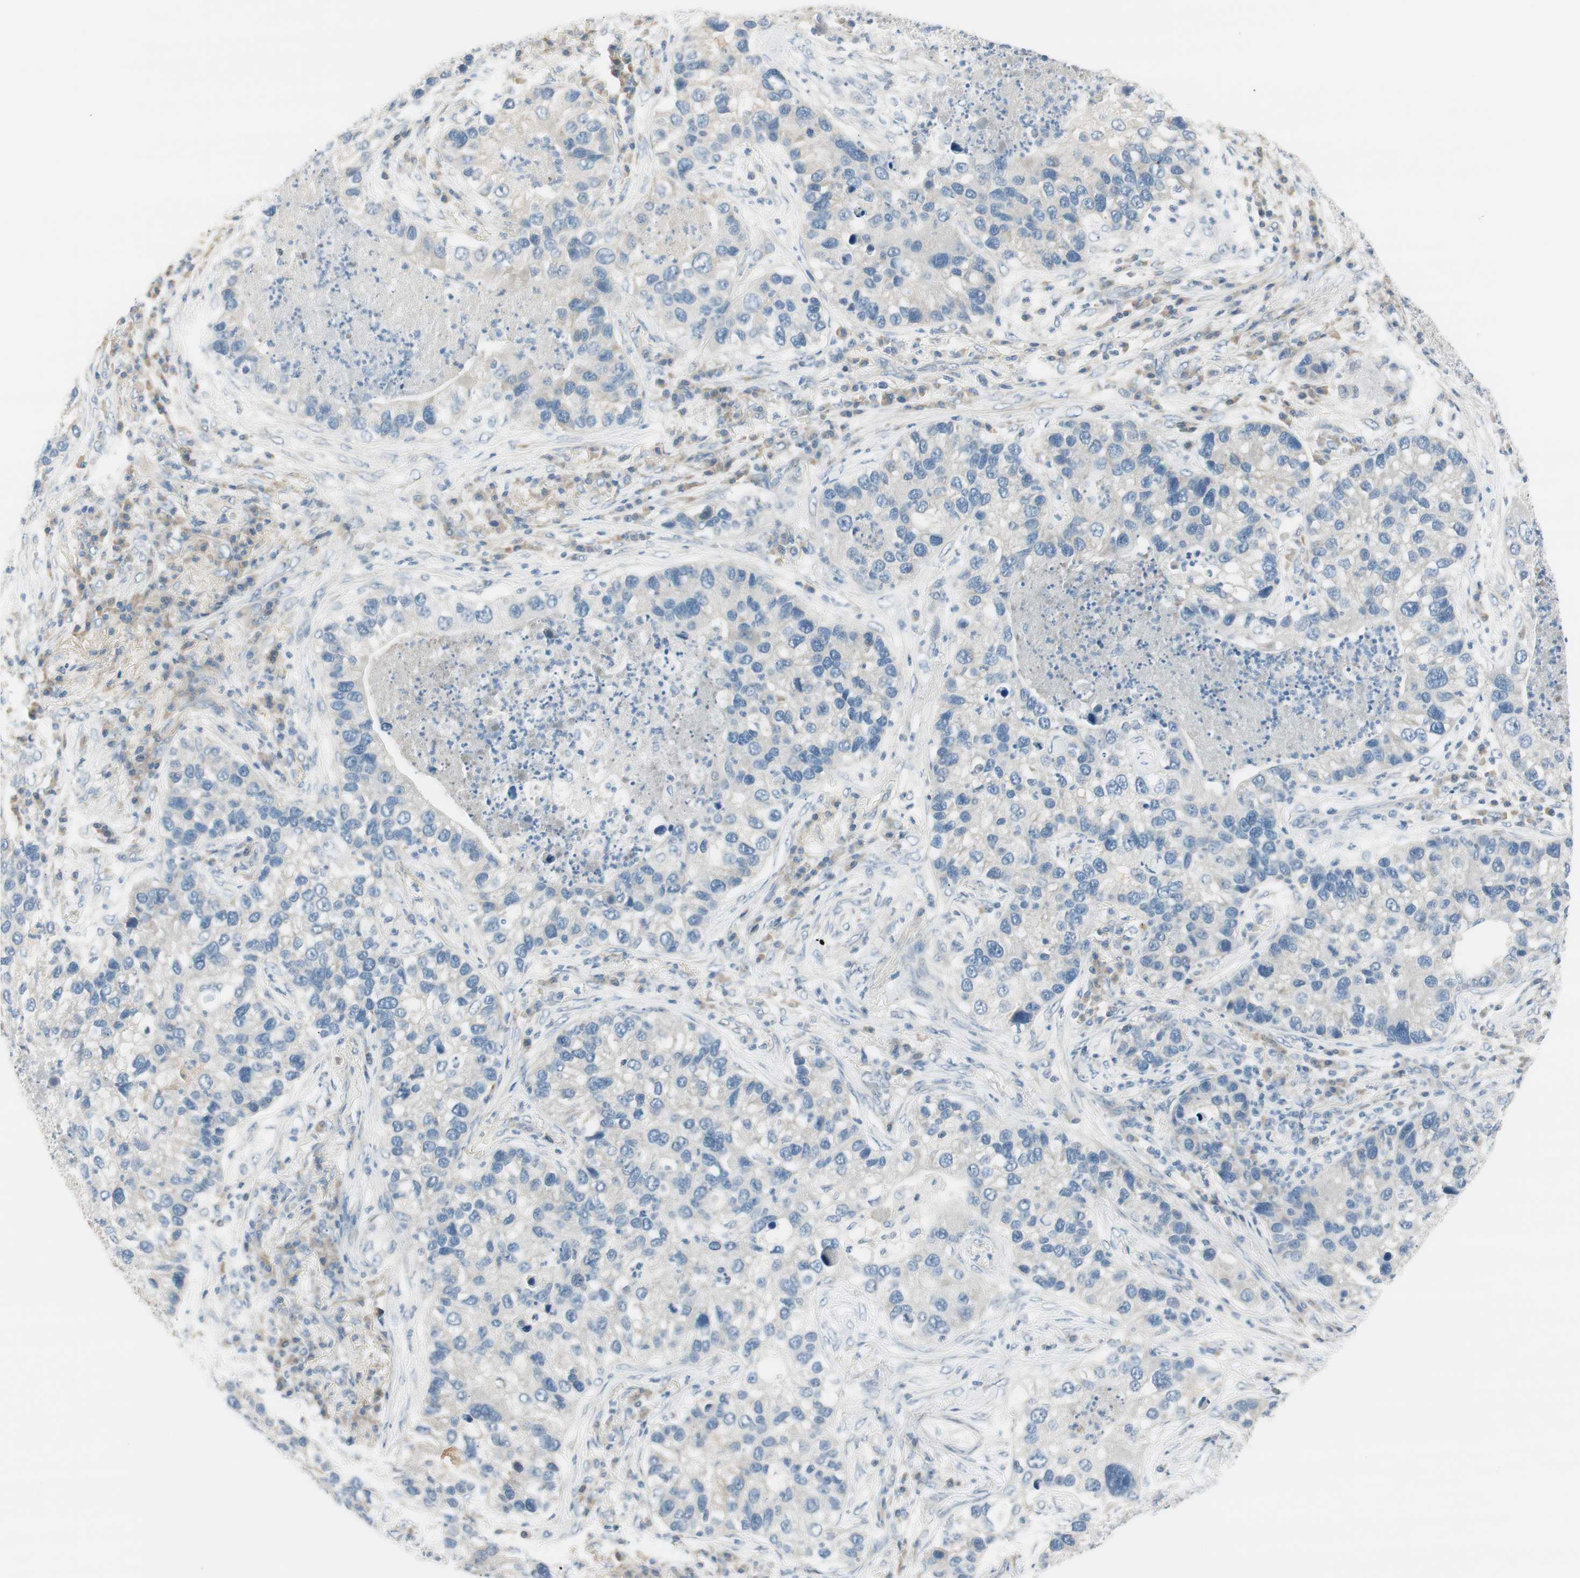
{"staining": {"intensity": "negative", "quantity": "none", "location": "none"}, "tissue": "lung cancer", "cell_type": "Tumor cells", "image_type": "cancer", "snomed": [{"axis": "morphology", "description": "Normal tissue, NOS"}, {"axis": "morphology", "description": "Adenocarcinoma, NOS"}, {"axis": "topography", "description": "Bronchus"}, {"axis": "topography", "description": "Lung"}], "caption": "Lung adenocarcinoma stained for a protein using immunohistochemistry reveals no staining tumor cells.", "gene": "TACR3", "patient": {"sex": "male", "age": 54}}